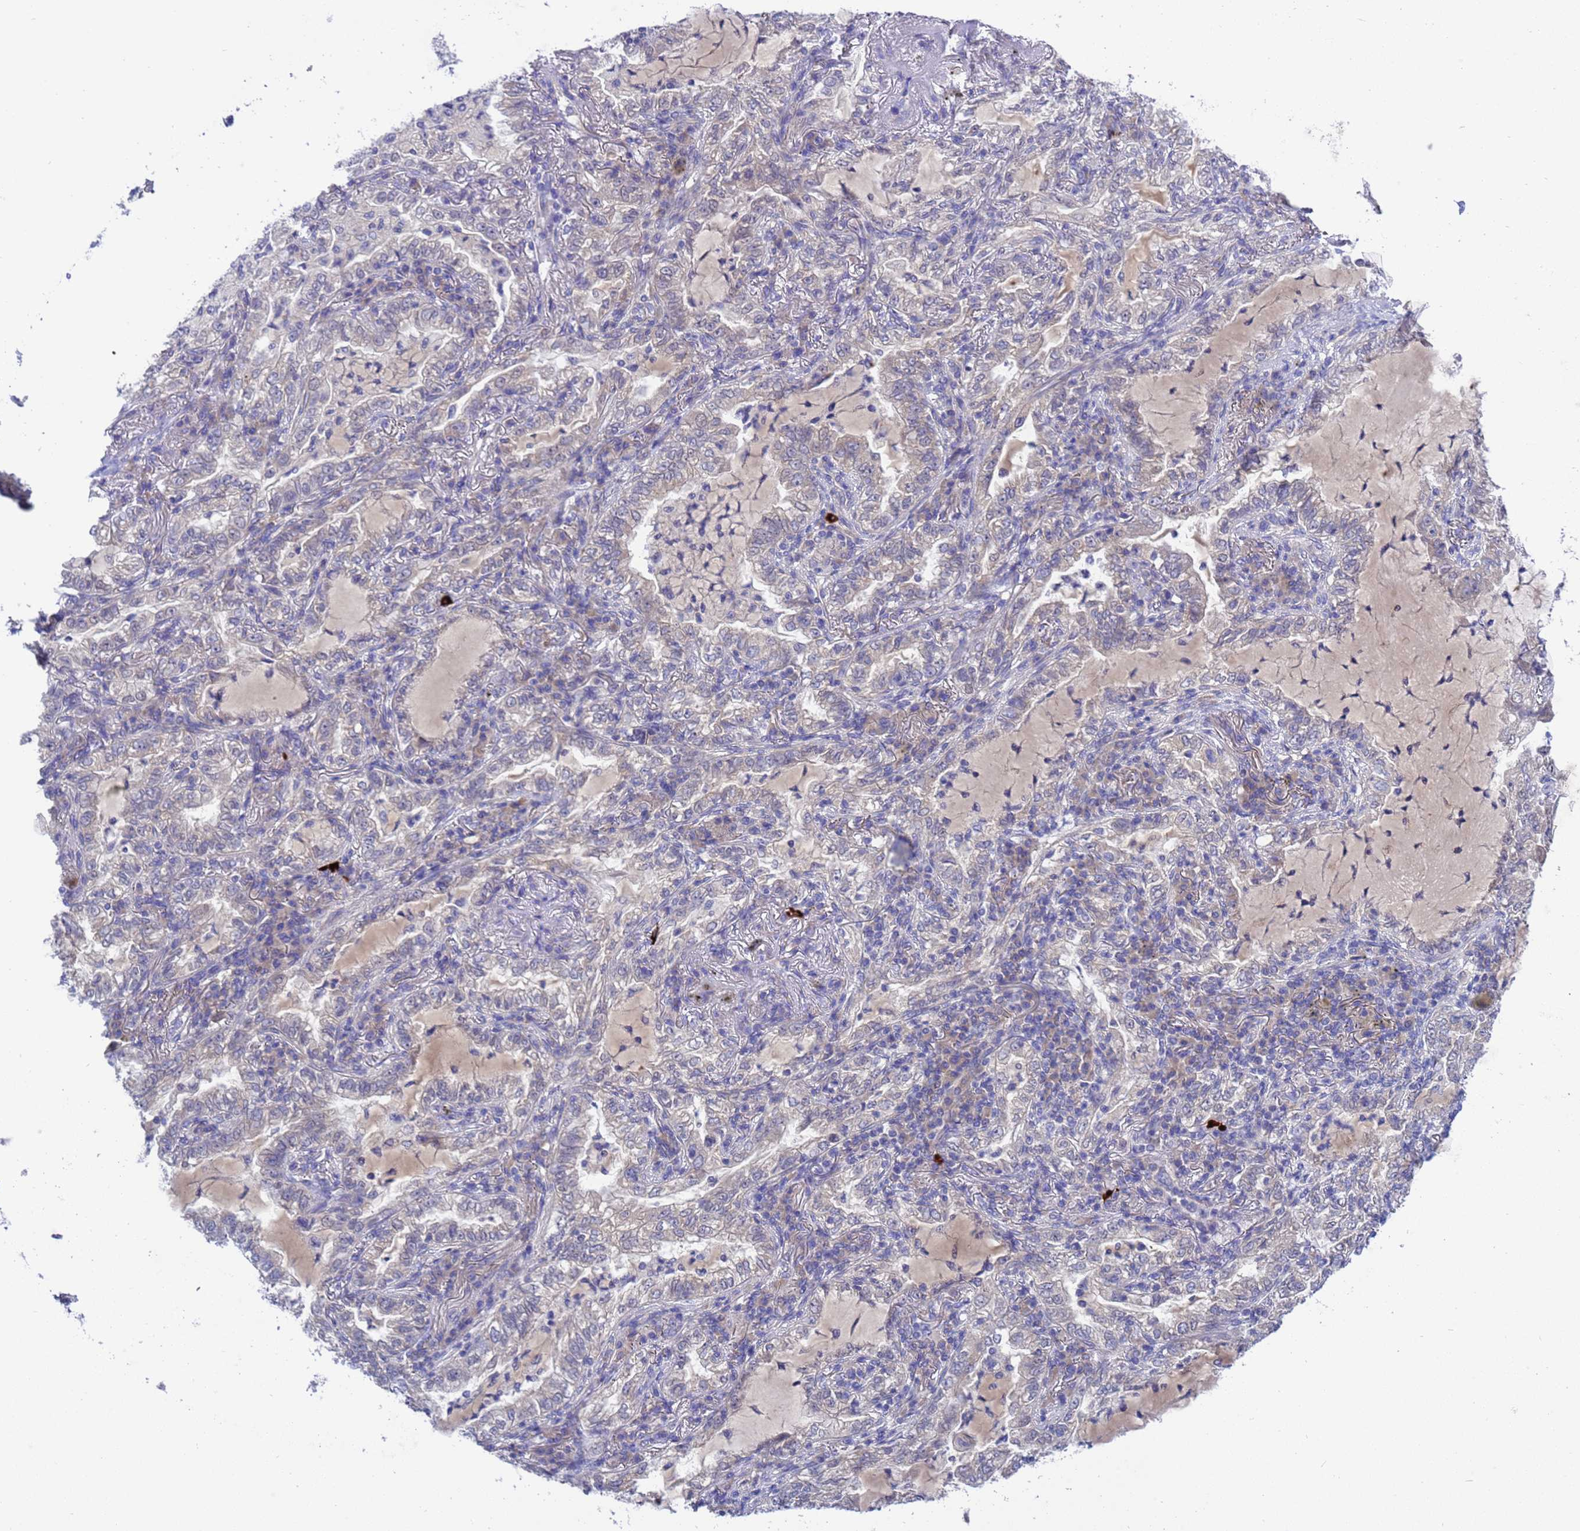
{"staining": {"intensity": "negative", "quantity": "none", "location": "none"}, "tissue": "lung cancer", "cell_type": "Tumor cells", "image_type": "cancer", "snomed": [{"axis": "morphology", "description": "Adenocarcinoma, NOS"}, {"axis": "topography", "description": "Lung"}], "caption": "This is a micrograph of IHC staining of adenocarcinoma (lung), which shows no expression in tumor cells.", "gene": "RC3H2", "patient": {"sex": "female", "age": 73}}